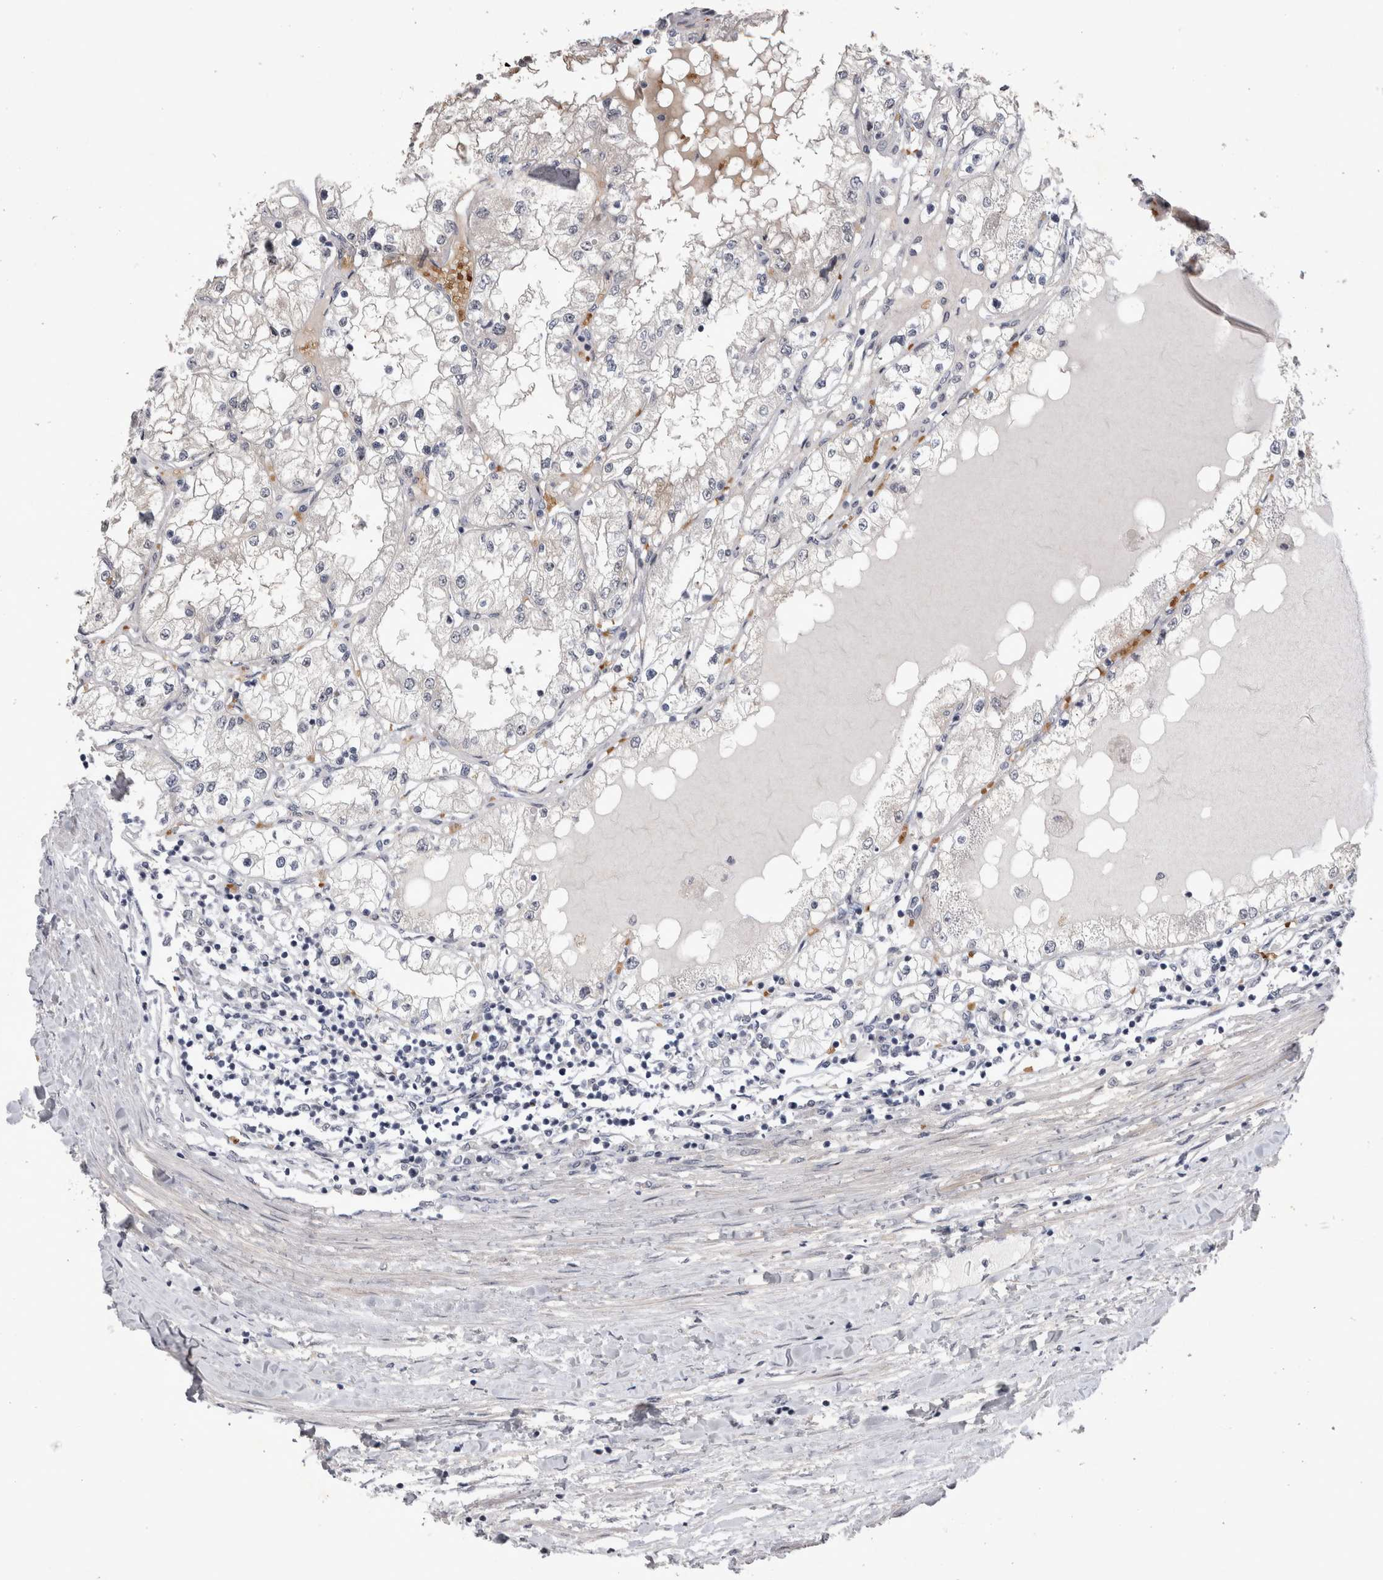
{"staining": {"intensity": "negative", "quantity": "none", "location": "none"}, "tissue": "renal cancer", "cell_type": "Tumor cells", "image_type": "cancer", "snomed": [{"axis": "morphology", "description": "Adenocarcinoma, NOS"}, {"axis": "topography", "description": "Kidney"}], "caption": "Renal cancer stained for a protein using IHC shows no staining tumor cells.", "gene": "IFI44", "patient": {"sex": "male", "age": 68}}